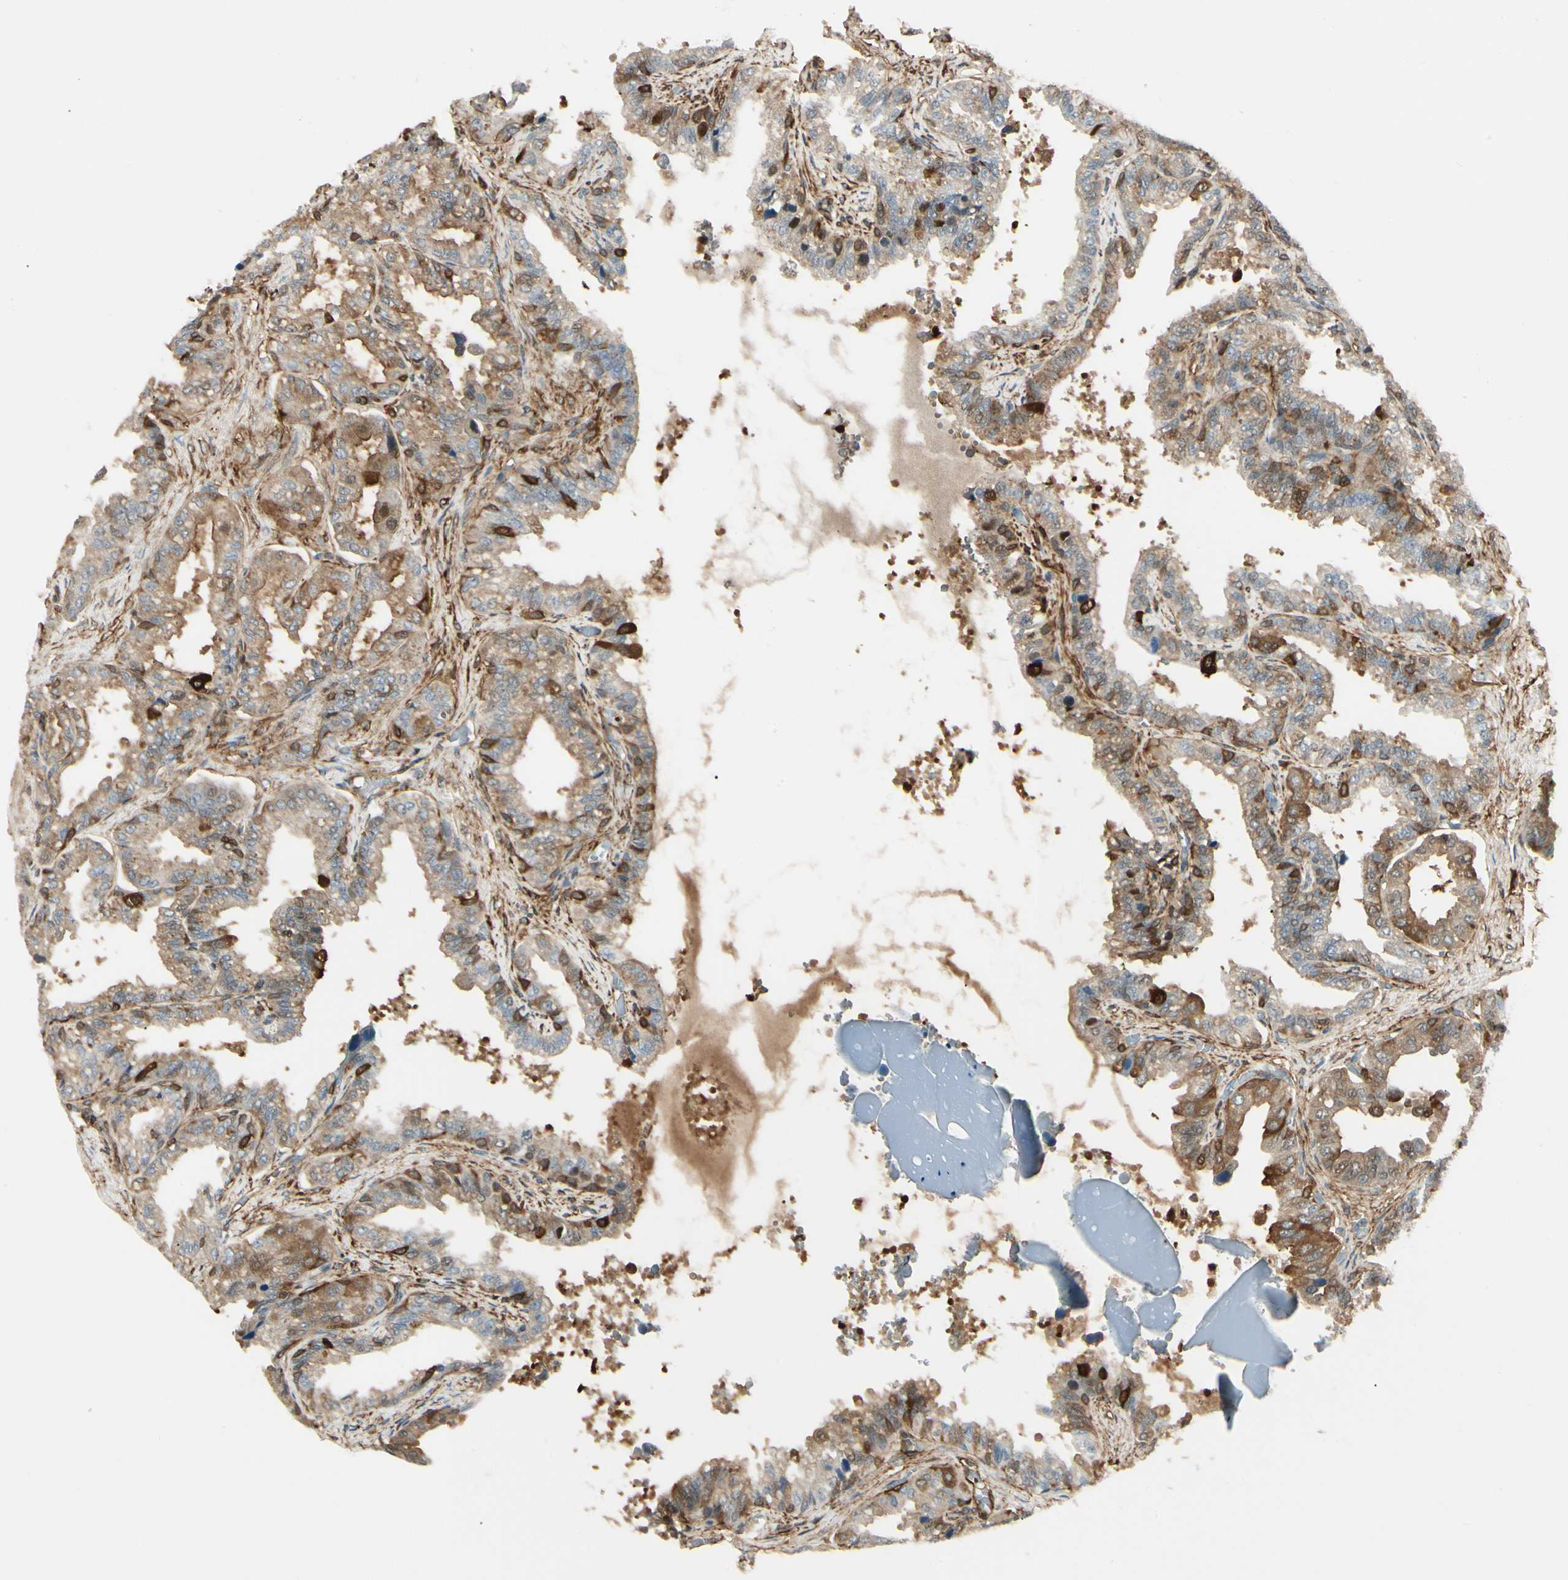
{"staining": {"intensity": "moderate", "quantity": "25%-75%", "location": "cytoplasmic/membranous"}, "tissue": "seminal vesicle", "cell_type": "Glandular cells", "image_type": "normal", "snomed": [{"axis": "morphology", "description": "Normal tissue, NOS"}, {"axis": "topography", "description": "Seminal veicle"}], "caption": "Normal seminal vesicle displays moderate cytoplasmic/membranous staining in about 25%-75% of glandular cells, visualized by immunohistochemistry.", "gene": "FTH1", "patient": {"sex": "male", "age": 46}}